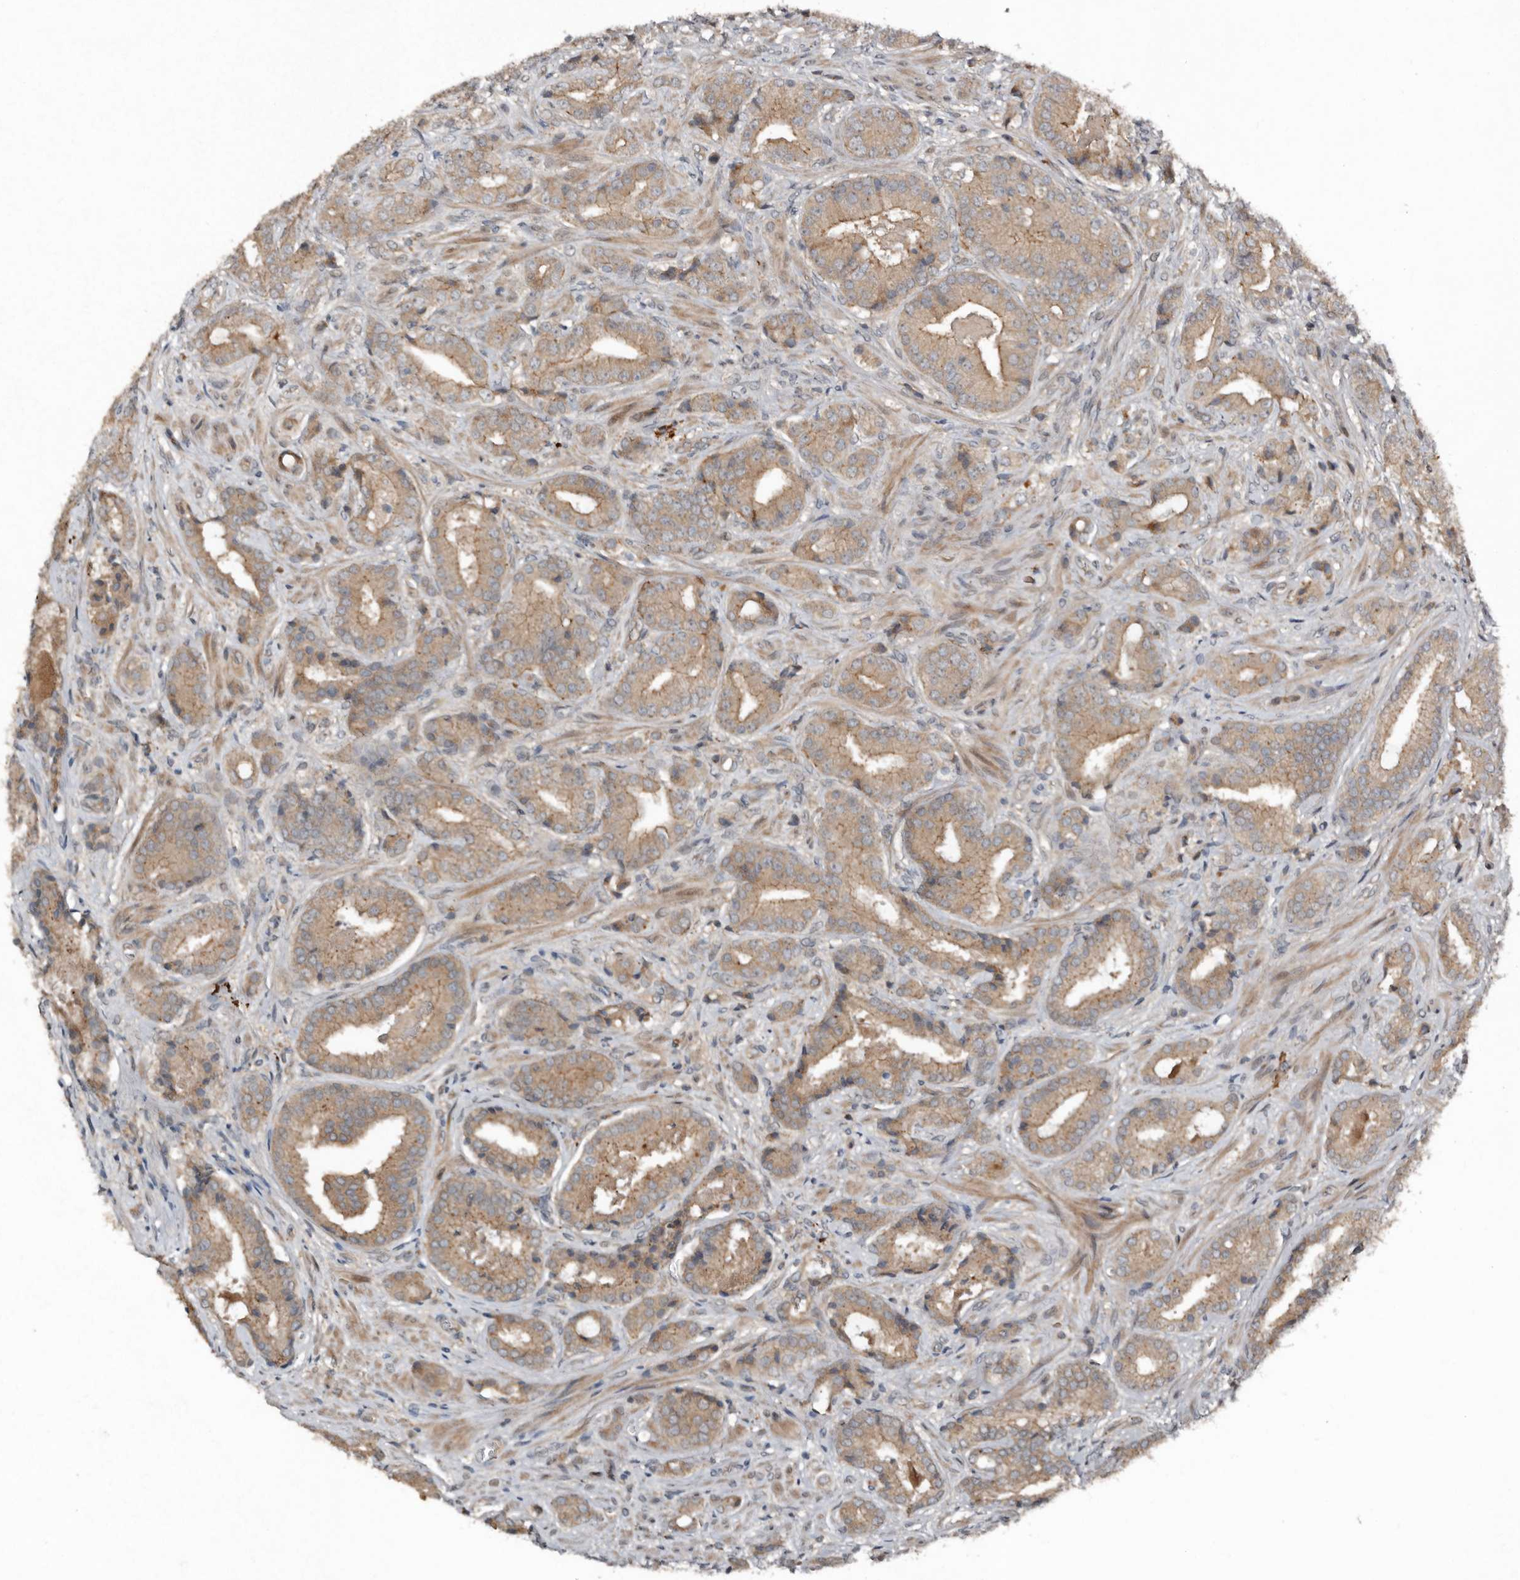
{"staining": {"intensity": "moderate", "quantity": ">75%", "location": "cytoplasmic/membranous"}, "tissue": "prostate cancer", "cell_type": "Tumor cells", "image_type": "cancer", "snomed": [{"axis": "morphology", "description": "Adenocarcinoma, High grade"}, {"axis": "topography", "description": "Prostate"}], "caption": "A histopathology image of prostate cancer stained for a protein shows moderate cytoplasmic/membranous brown staining in tumor cells.", "gene": "TEAD3", "patient": {"sex": "male", "age": 73}}